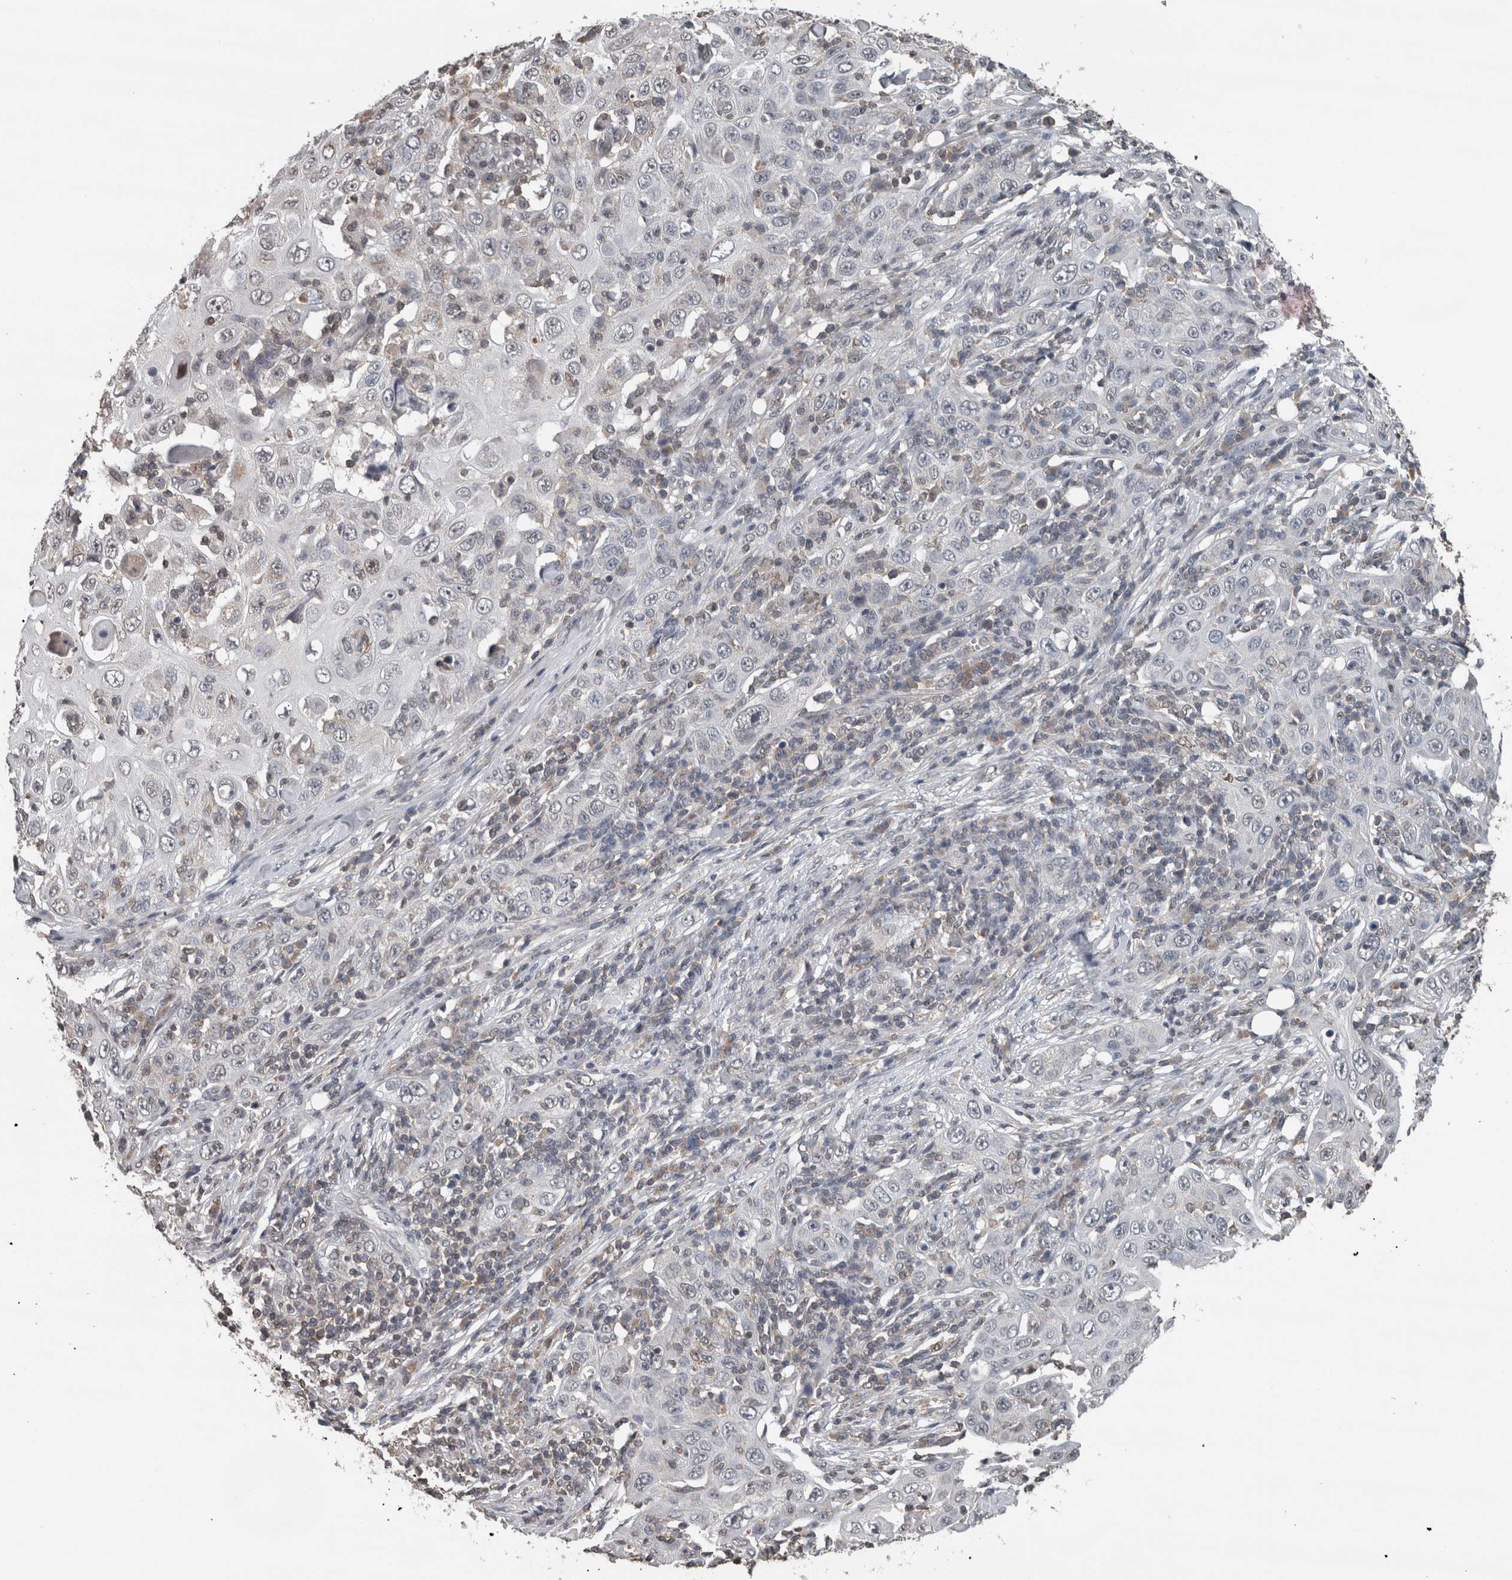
{"staining": {"intensity": "negative", "quantity": "none", "location": "none"}, "tissue": "skin cancer", "cell_type": "Tumor cells", "image_type": "cancer", "snomed": [{"axis": "morphology", "description": "Squamous cell carcinoma, NOS"}, {"axis": "topography", "description": "Skin"}], "caption": "Immunohistochemical staining of human skin cancer (squamous cell carcinoma) shows no significant expression in tumor cells. (DAB (3,3'-diaminobenzidine) immunohistochemistry (IHC), high magnification).", "gene": "MAFF", "patient": {"sex": "female", "age": 88}}